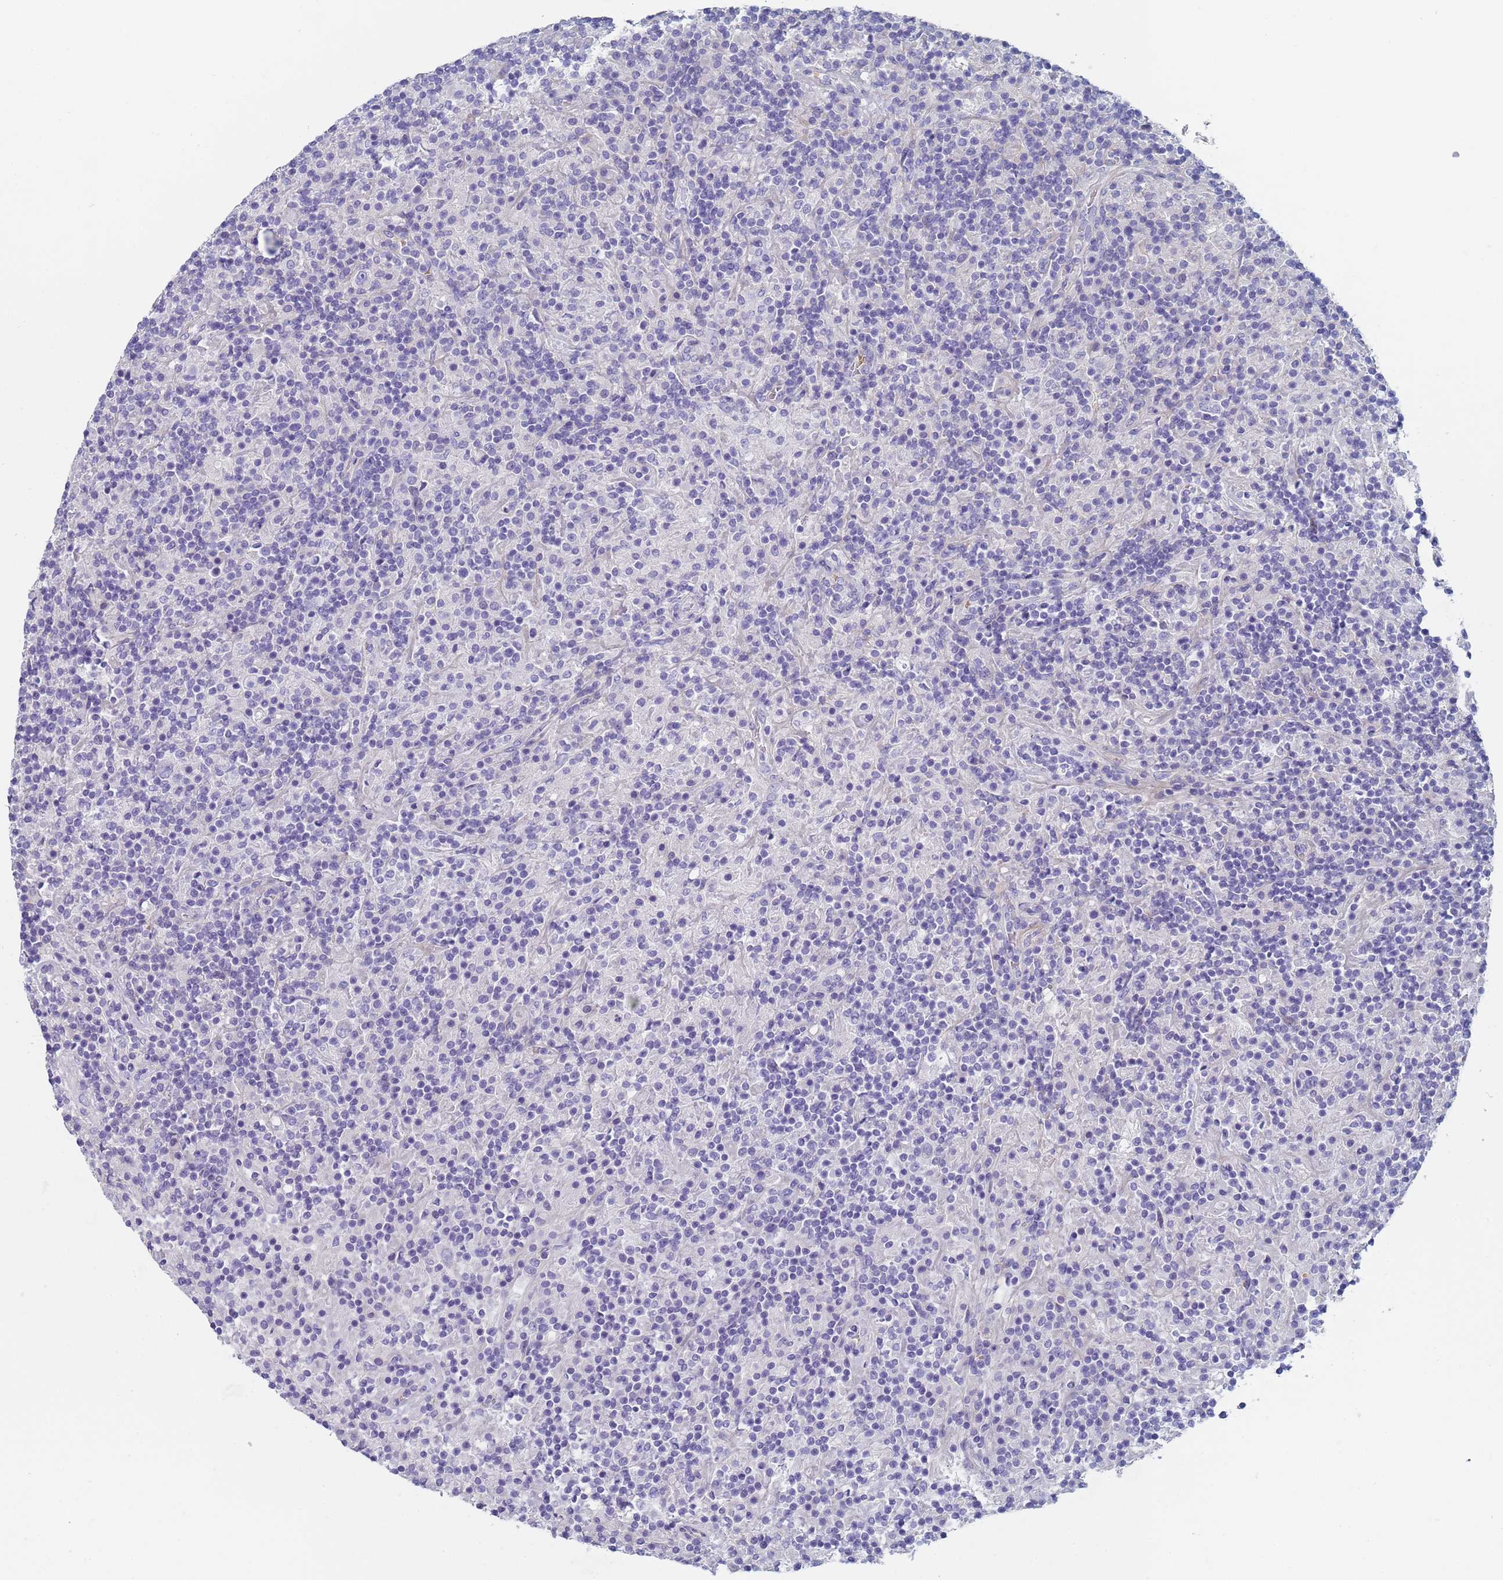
{"staining": {"intensity": "negative", "quantity": "none", "location": "none"}, "tissue": "lymphoma", "cell_type": "Tumor cells", "image_type": "cancer", "snomed": [{"axis": "morphology", "description": "Hodgkin's disease, NOS"}, {"axis": "topography", "description": "Lymph node"}], "caption": "This is a micrograph of immunohistochemistry staining of Hodgkin's disease, which shows no expression in tumor cells.", "gene": "ABCA8", "patient": {"sex": "male", "age": 70}}